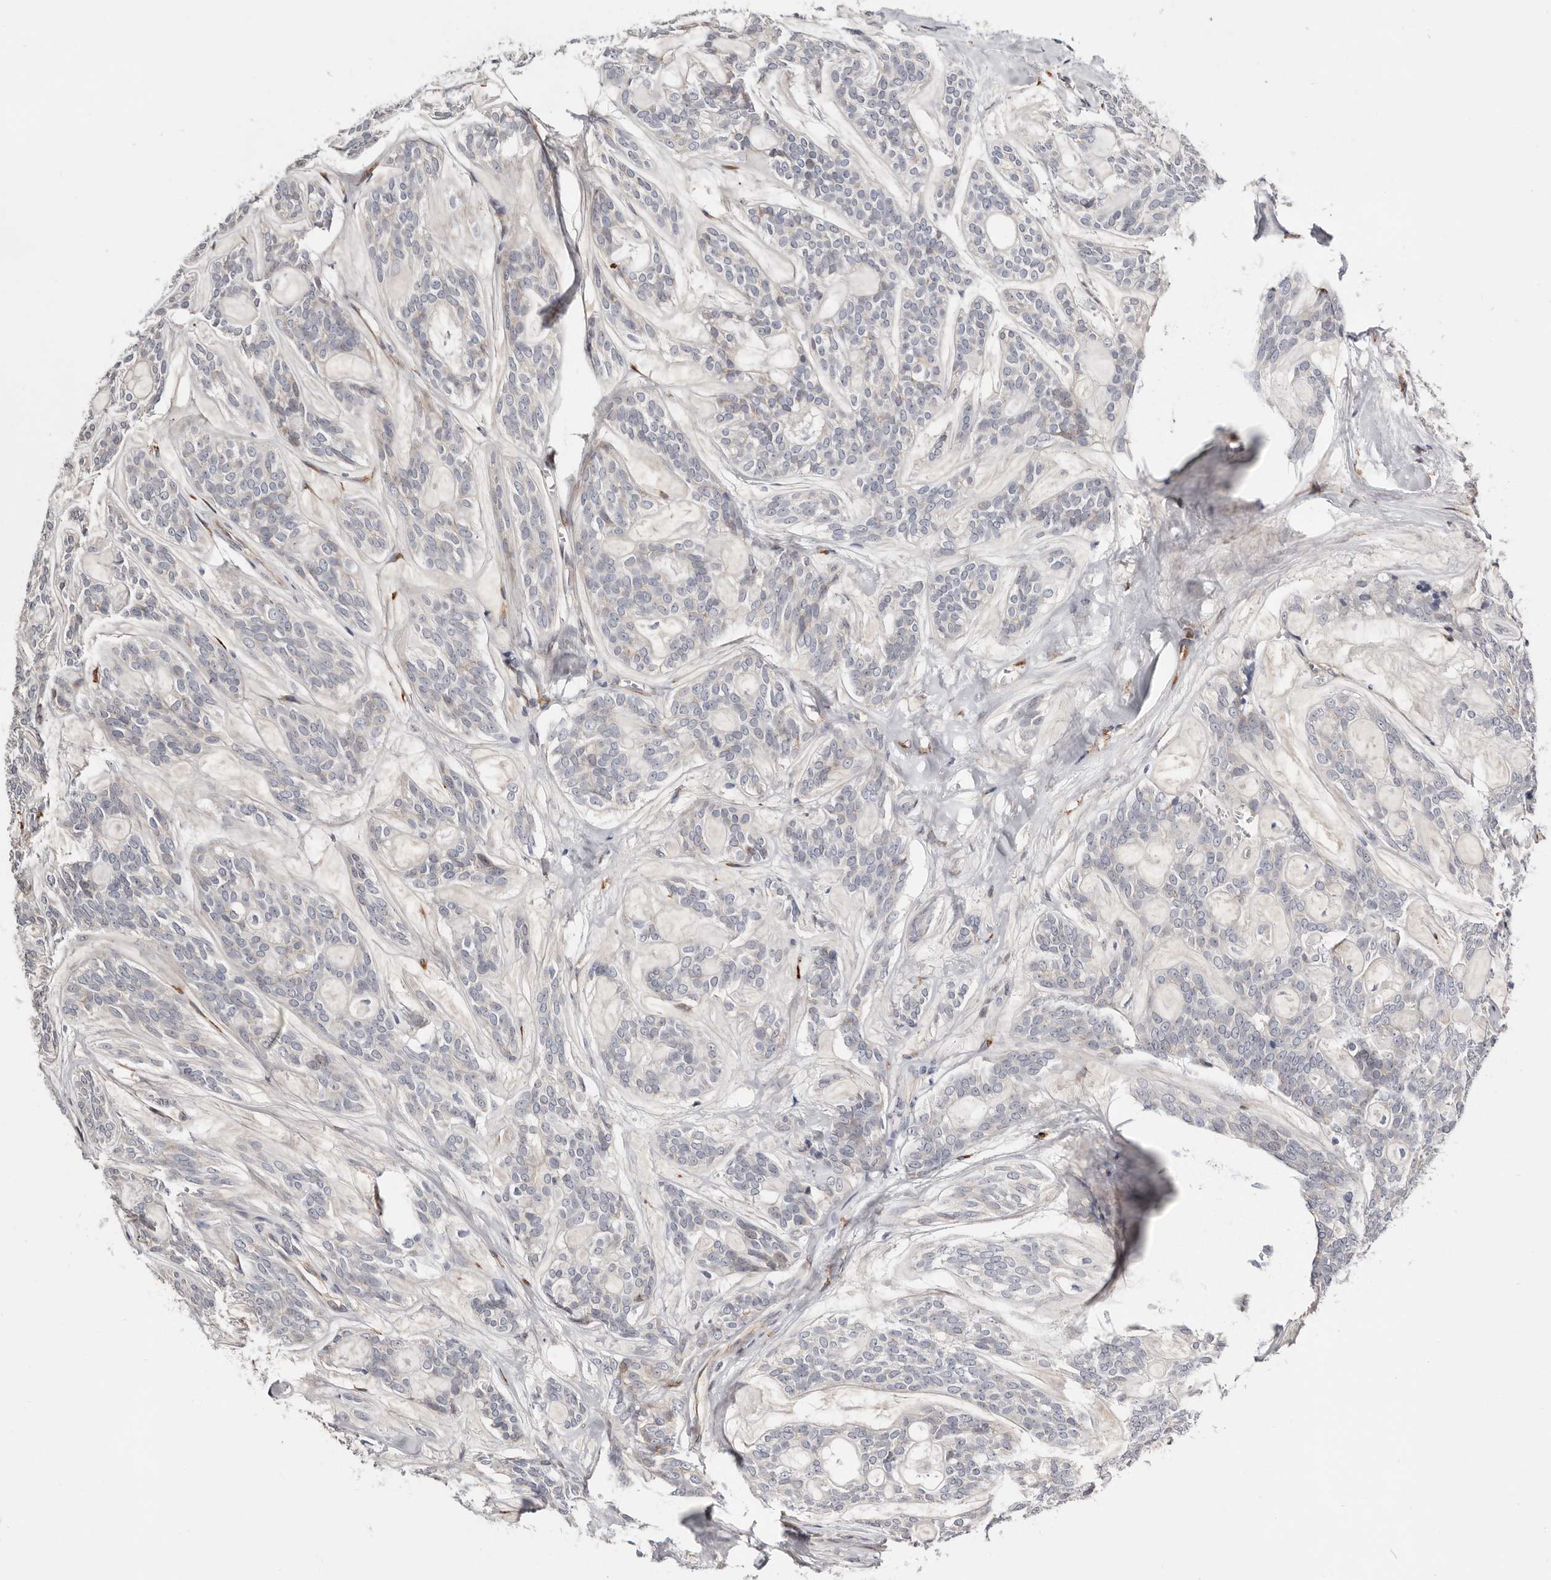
{"staining": {"intensity": "negative", "quantity": "none", "location": "none"}, "tissue": "head and neck cancer", "cell_type": "Tumor cells", "image_type": "cancer", "snomed": [{"axis": "morphology", "description": "Adenocarcinoma, NOS"}, {"axis": "topography", "description": "Head-Neck"}], "caption": "Head and neck cancer (adenocarcinoma) was stained to show a protein in brown. There is no significant staining in tumor cells. (DAB (3,3'-diaminobenzidine) IHC visualized using brightfield microscopy, high magnification).", "gene": "USH1C", "patient": {"sex": "male", "age": 66}}